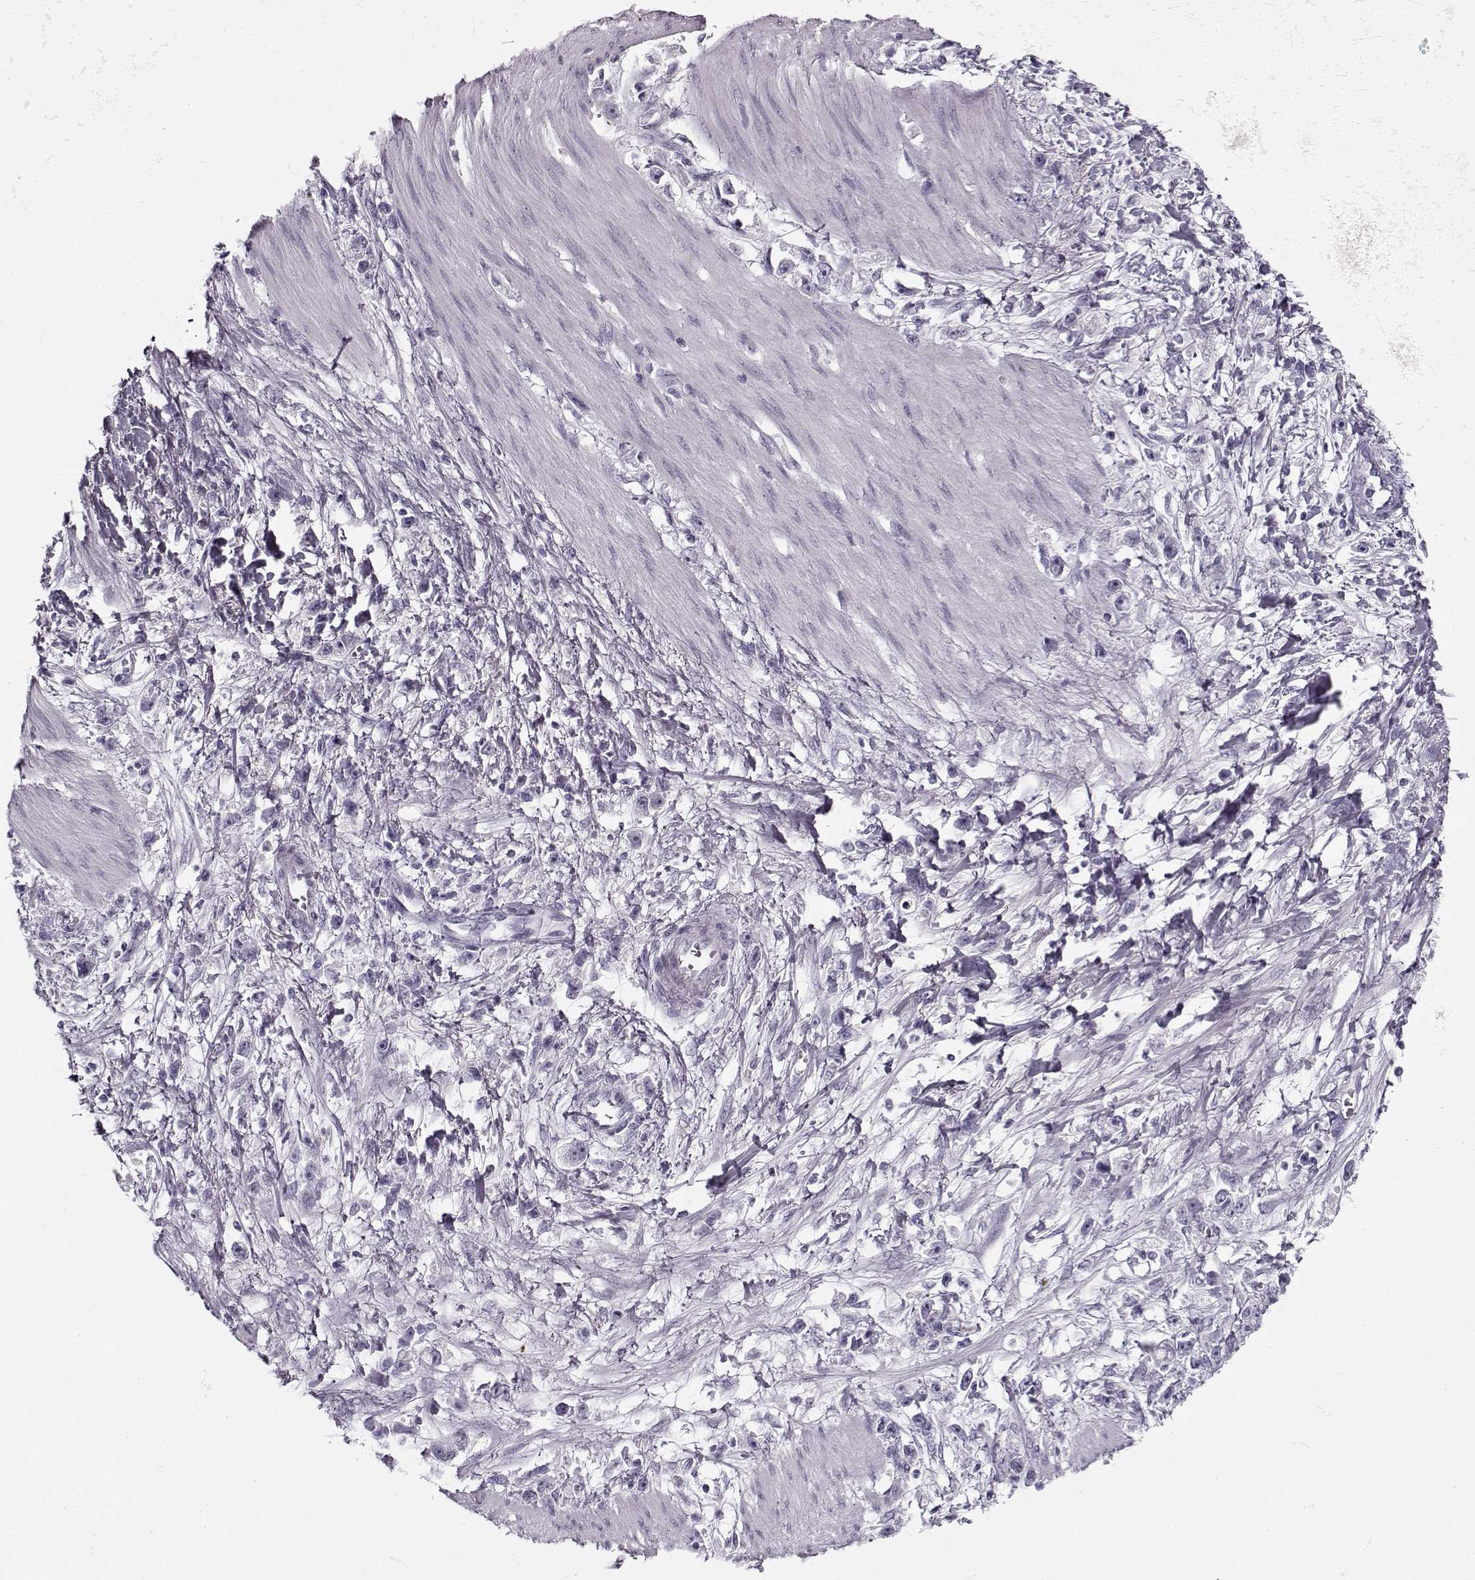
{"staining": {"intensity": "negative", "quantity": "none", "location": "none"}, "tissue": "stomach cancer", "cell_type": "Tumor cells", "image_type": "cancer", "snomed": [{"axis": "morphology", "description": "Adenocarcinoma, NOS"}, {"axis": "topography", "description": "Stomach"}], "caption": "Photomicrograph shows no significant protein staining in tumor cells of stomach cancer. (DAB (3,3'-diaminobenzidine) immunohistochemistry (IHC), high magnification).", "gene": "PNMT", "patient": {"sex": "female", "age": 59}}